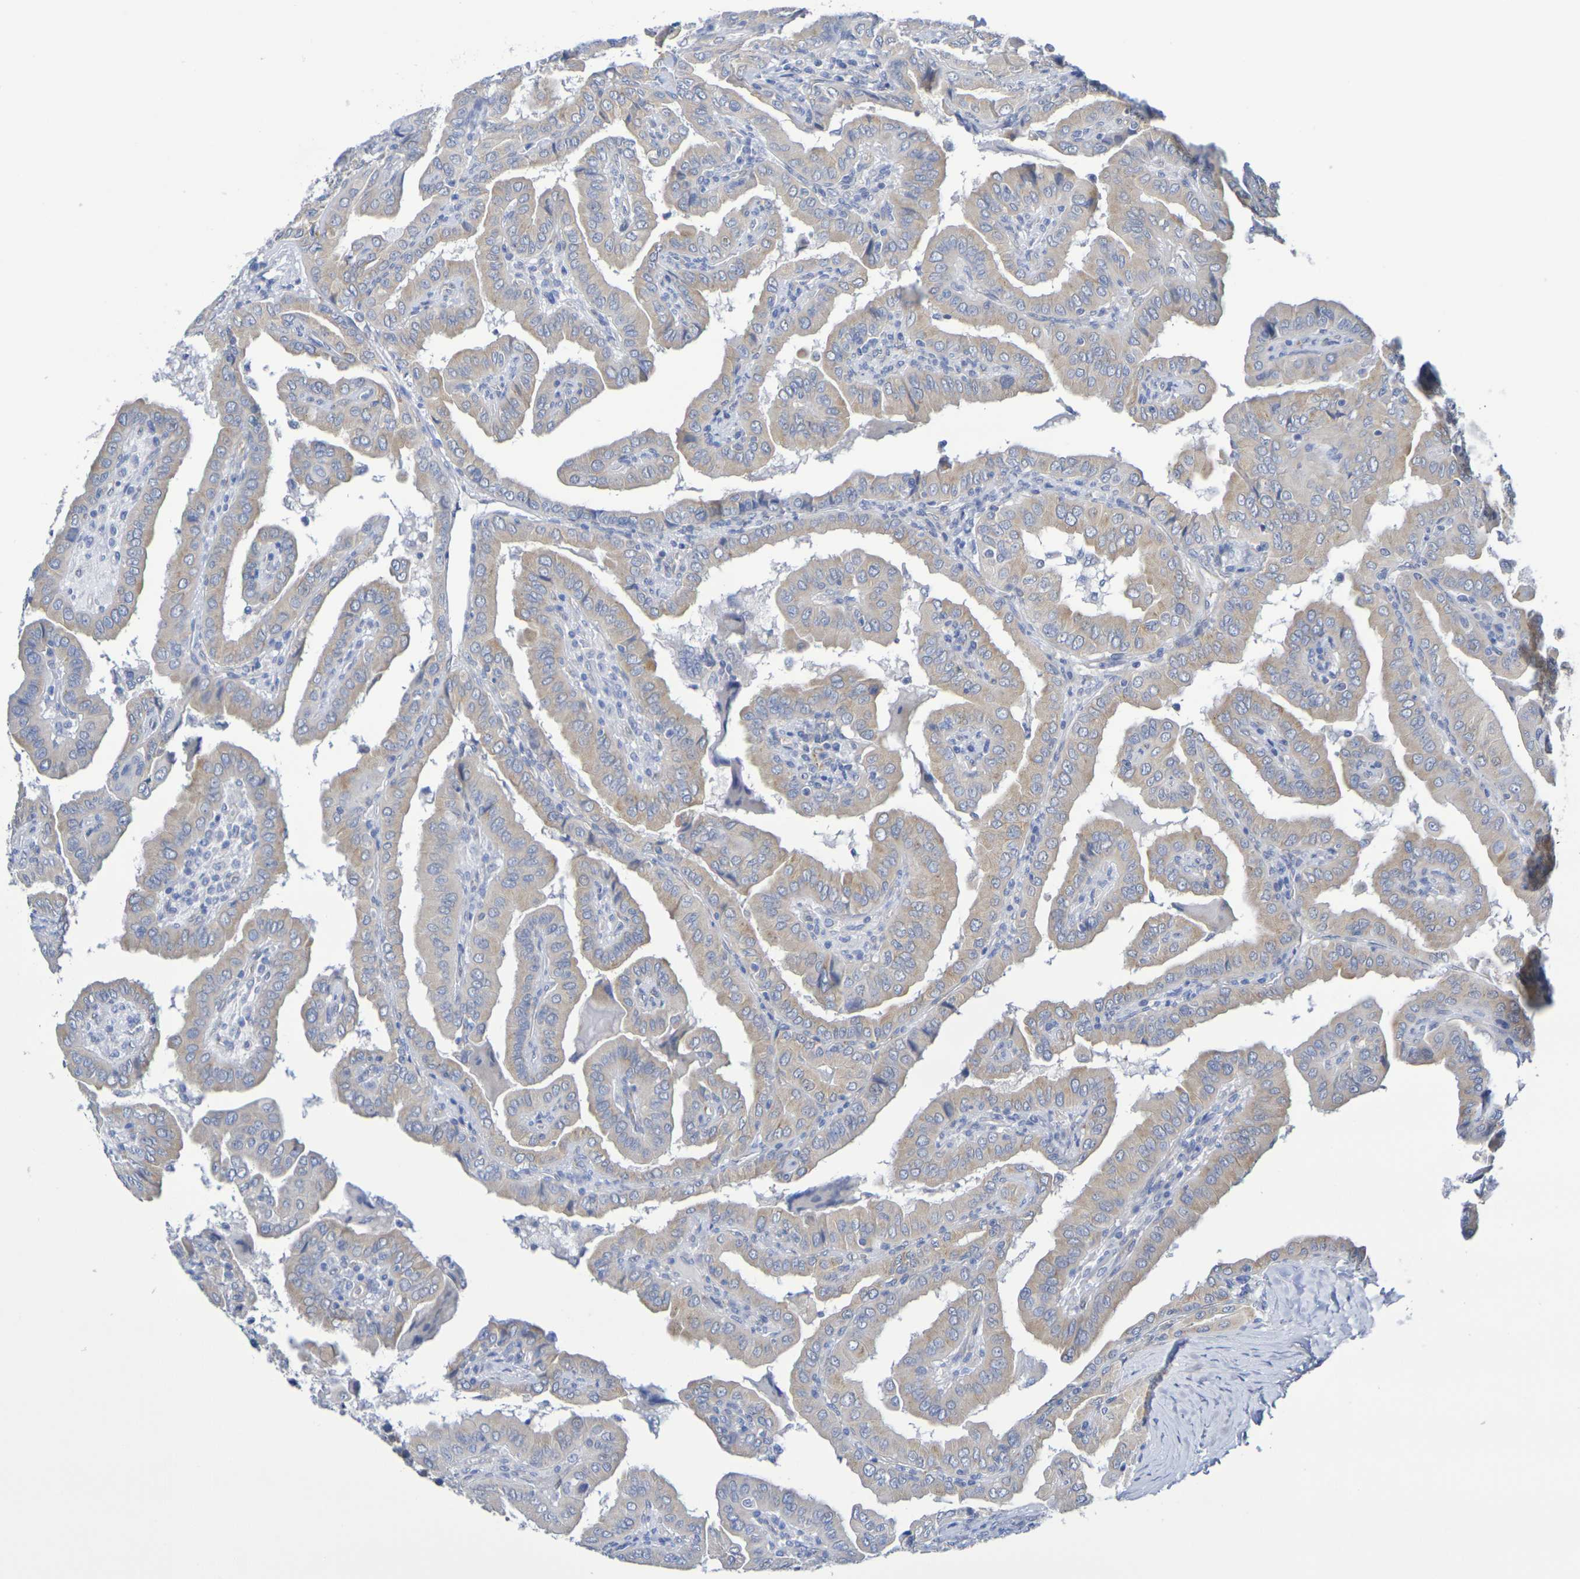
{"staining": {"intensity": "weak", "quantity": ">75%", "location": "cytoplasmic/membranous"}, "tissue": "thyroid cancer", "cell_type": "Tumor cells", "image_type": "cancer", "snomed": [{"axis": "morphology", "description": "Papillary adenocarcinoma, NOS"}, {"axis": "topography", "description": "Thyroid gland"}], "caption": "High-power microscopy captured an immunohistochemistry histopathology image of thyroid cancer (papillary adenocarcinoma), revealing weak cytoplasmic/membranous positivity in about >75% of tumor cells.", "gene": "TMCC3", "patient": {"sex": "male", "age": 33}}